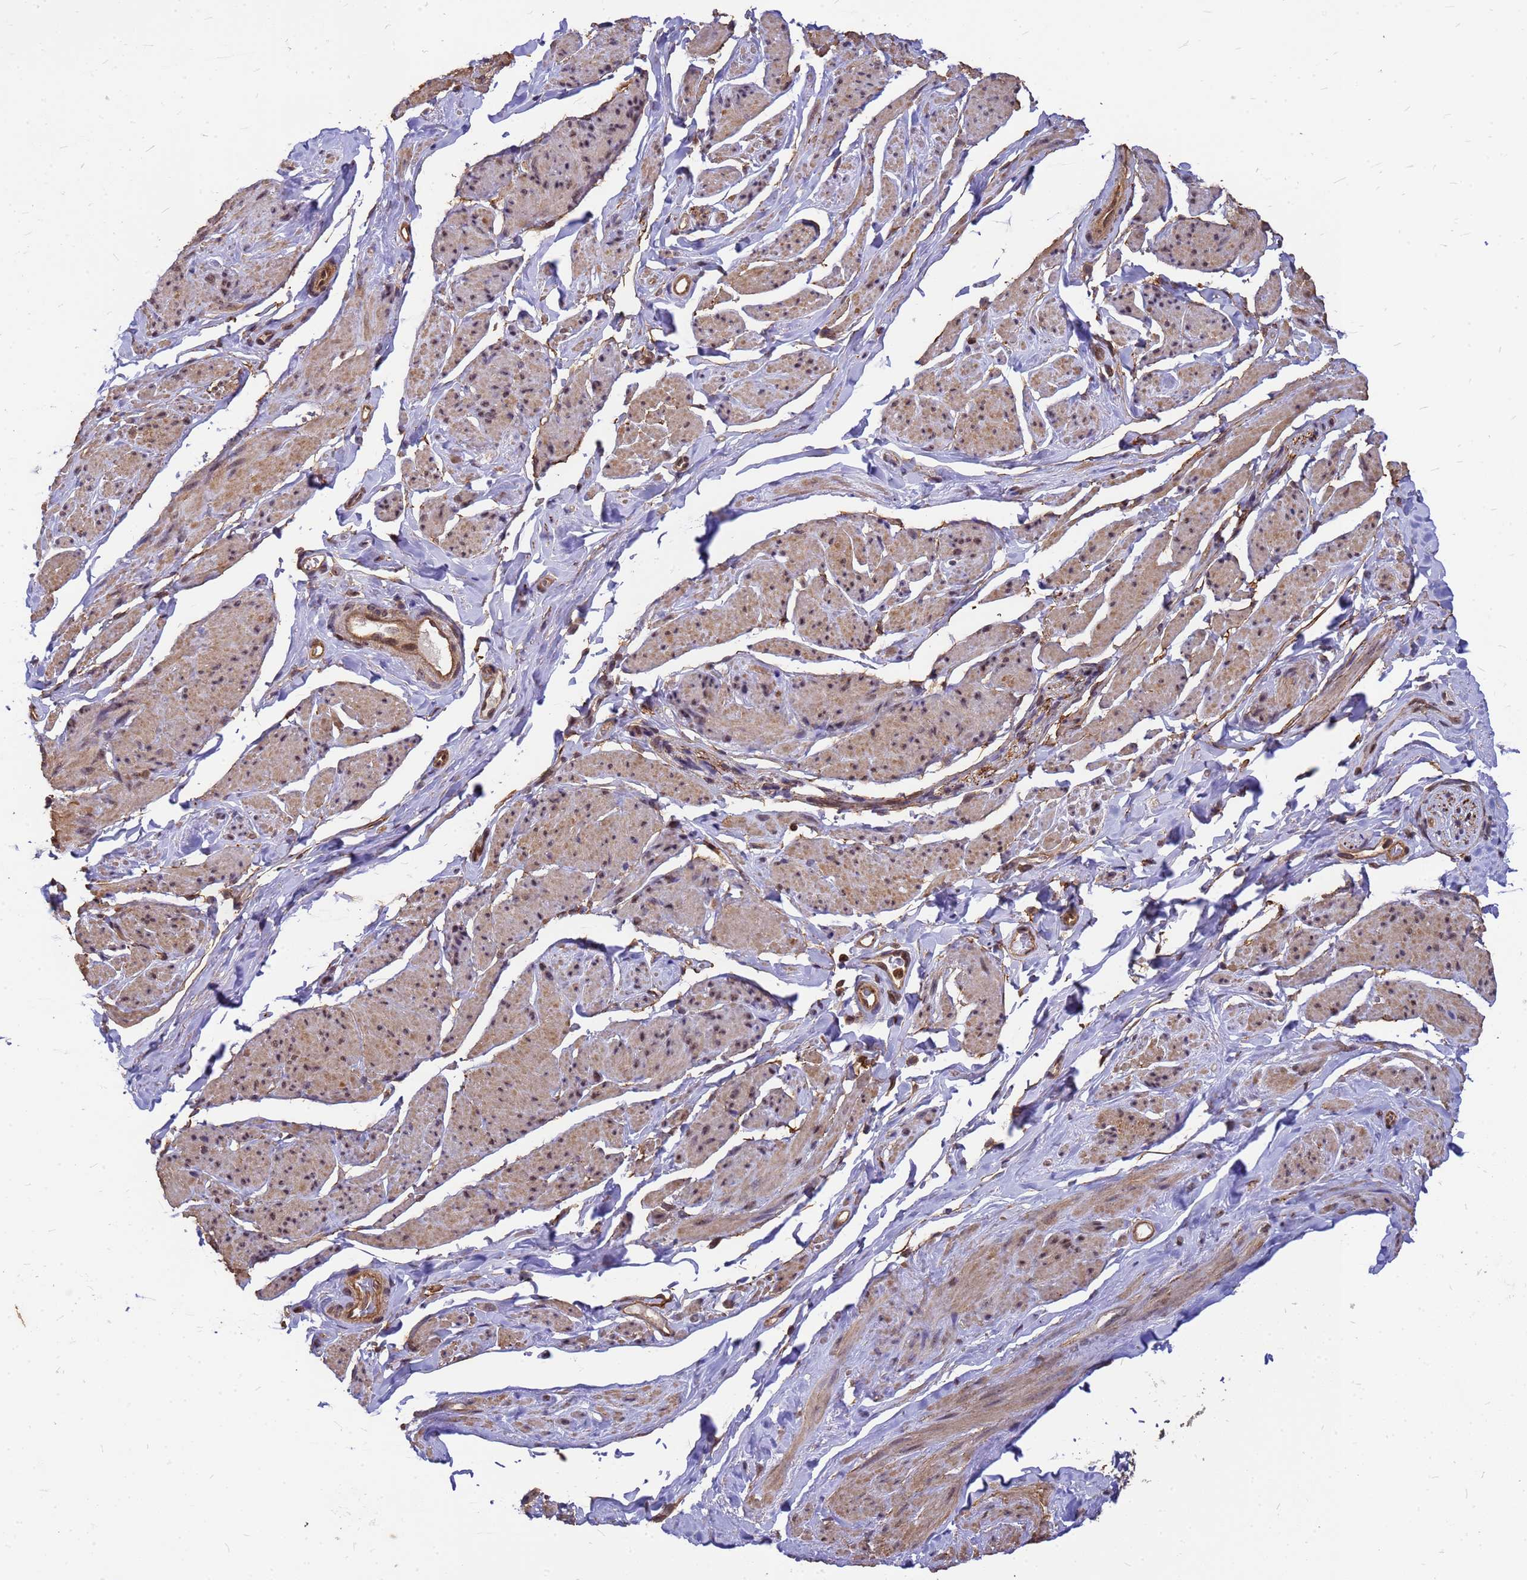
{"staining": {"intensity": "moderate", "quantity": "25%-75%", "location": "cytoplasmic/membranous,nuclear"}, "tissue": "smooth muscle", "cell_type": "Smooth muscle cells", "image_type": "normal", "snomed": [{"axis": "morphology", "description": "Normal tissue, NOS"}, {"axis": "topography", "description": "Smooth muscle"}, {"axis": "topography", "description": "Peripheral nerve tissue"}], "caption": "Immunohistochemical staining of benign human smooth muscle exhibits medium levels of moderate cytoplasmic/membranous,nuclear expression in about 25%-75% of smooth muscle cells.", "gene": "C1orf35", "patient": {"sex": "male", "age": 69}}